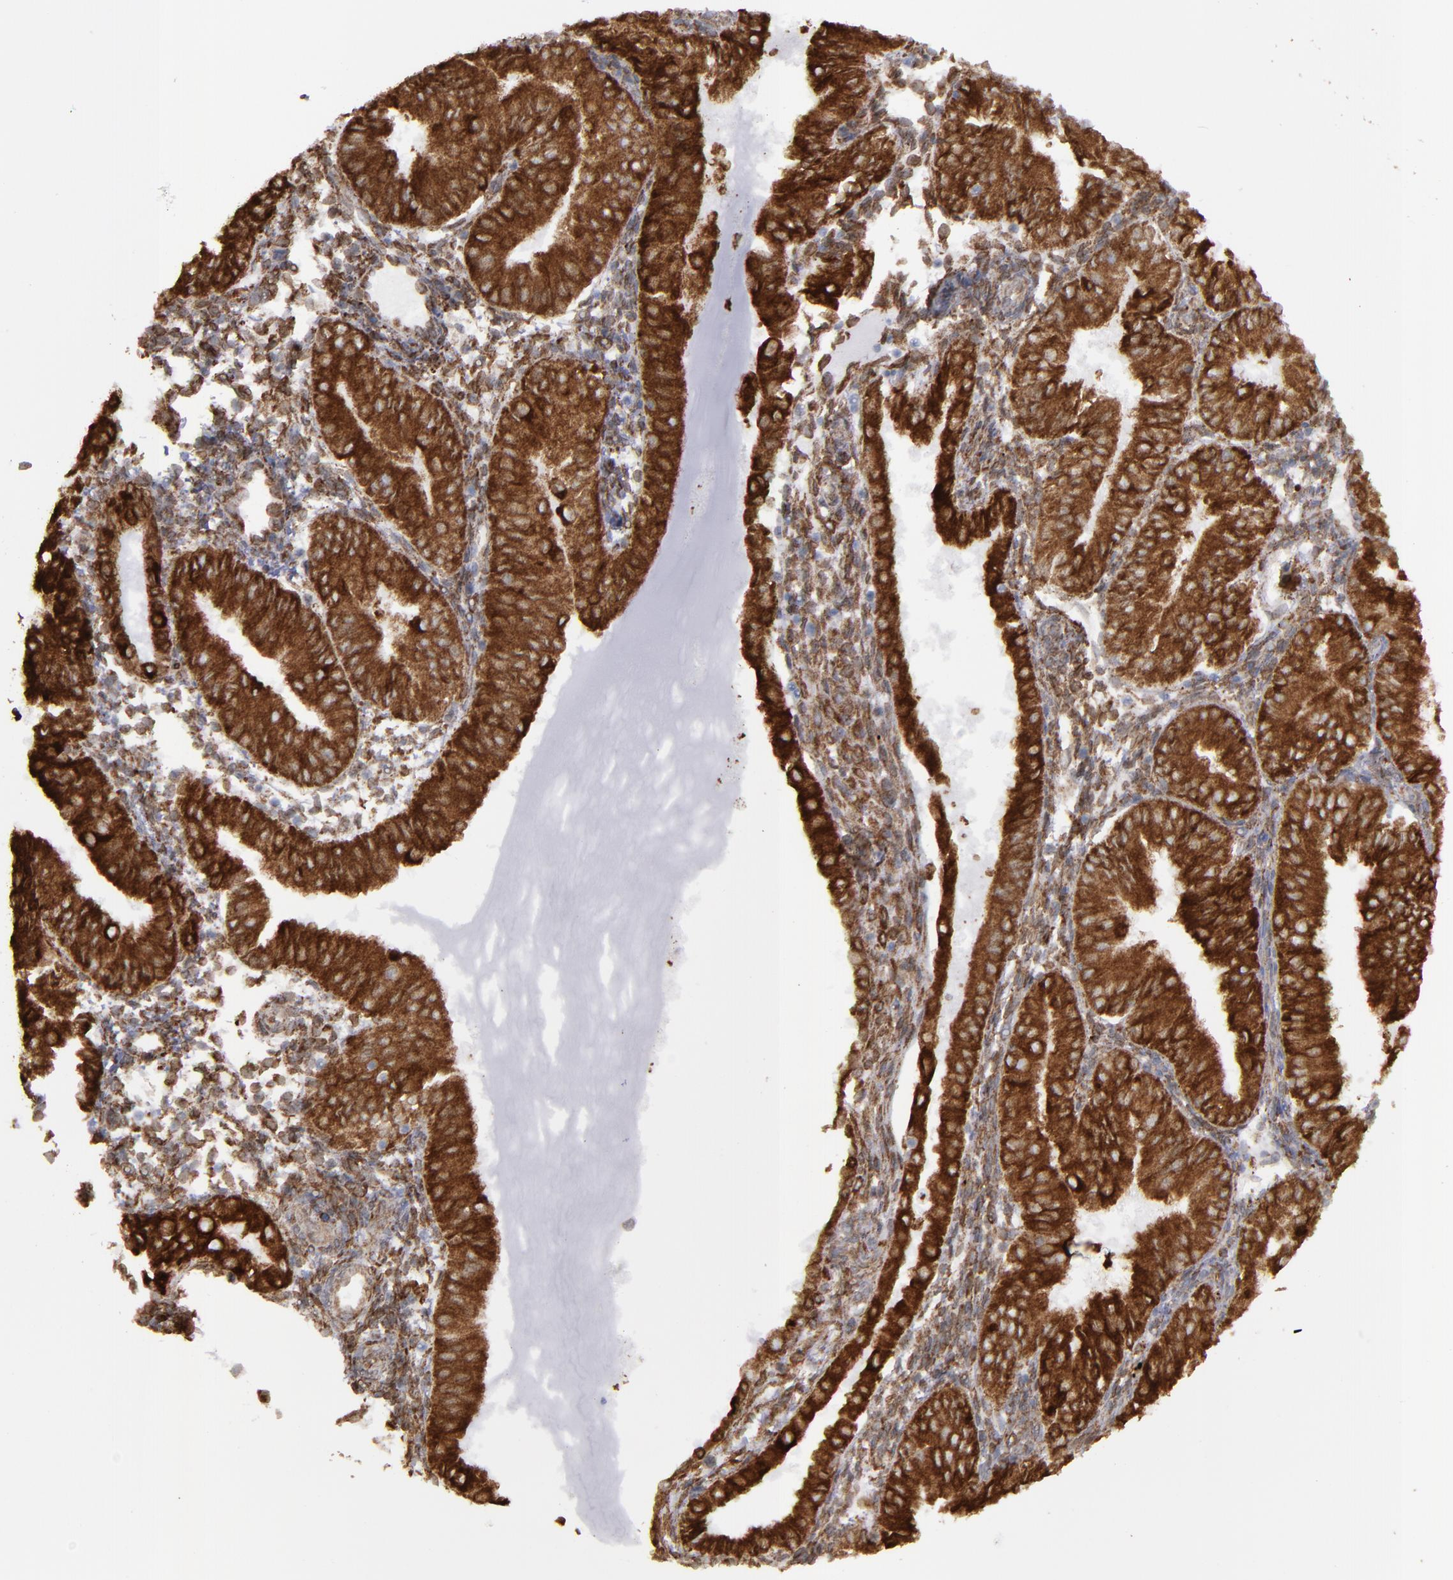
{"staining": {"intensity": "strong", "quantity": ">75%", "location": "cytoplasmic/membranous"}, "tissue": "endometrial cancer", "cell_type": "Tumor cells", "image_type": "cancer", "snomed": [{"axis": "morphology", "description": "Adenocarcinoma, NOS"}, {"axis": "topography", "description": "Endometrium"}], "caption": "Protein analysis of endometrial cancer (adenocarcinoma) tissue displays strong cytoplasmic/membranous expression in approximately >75% of tumor cells. (DAB (3,3'-diaminobenzidine) = brown stain, brightfield microscopy at high magnification).", "gene": "ERLIN2", "patient": {"sex": "female", "age": 53}}